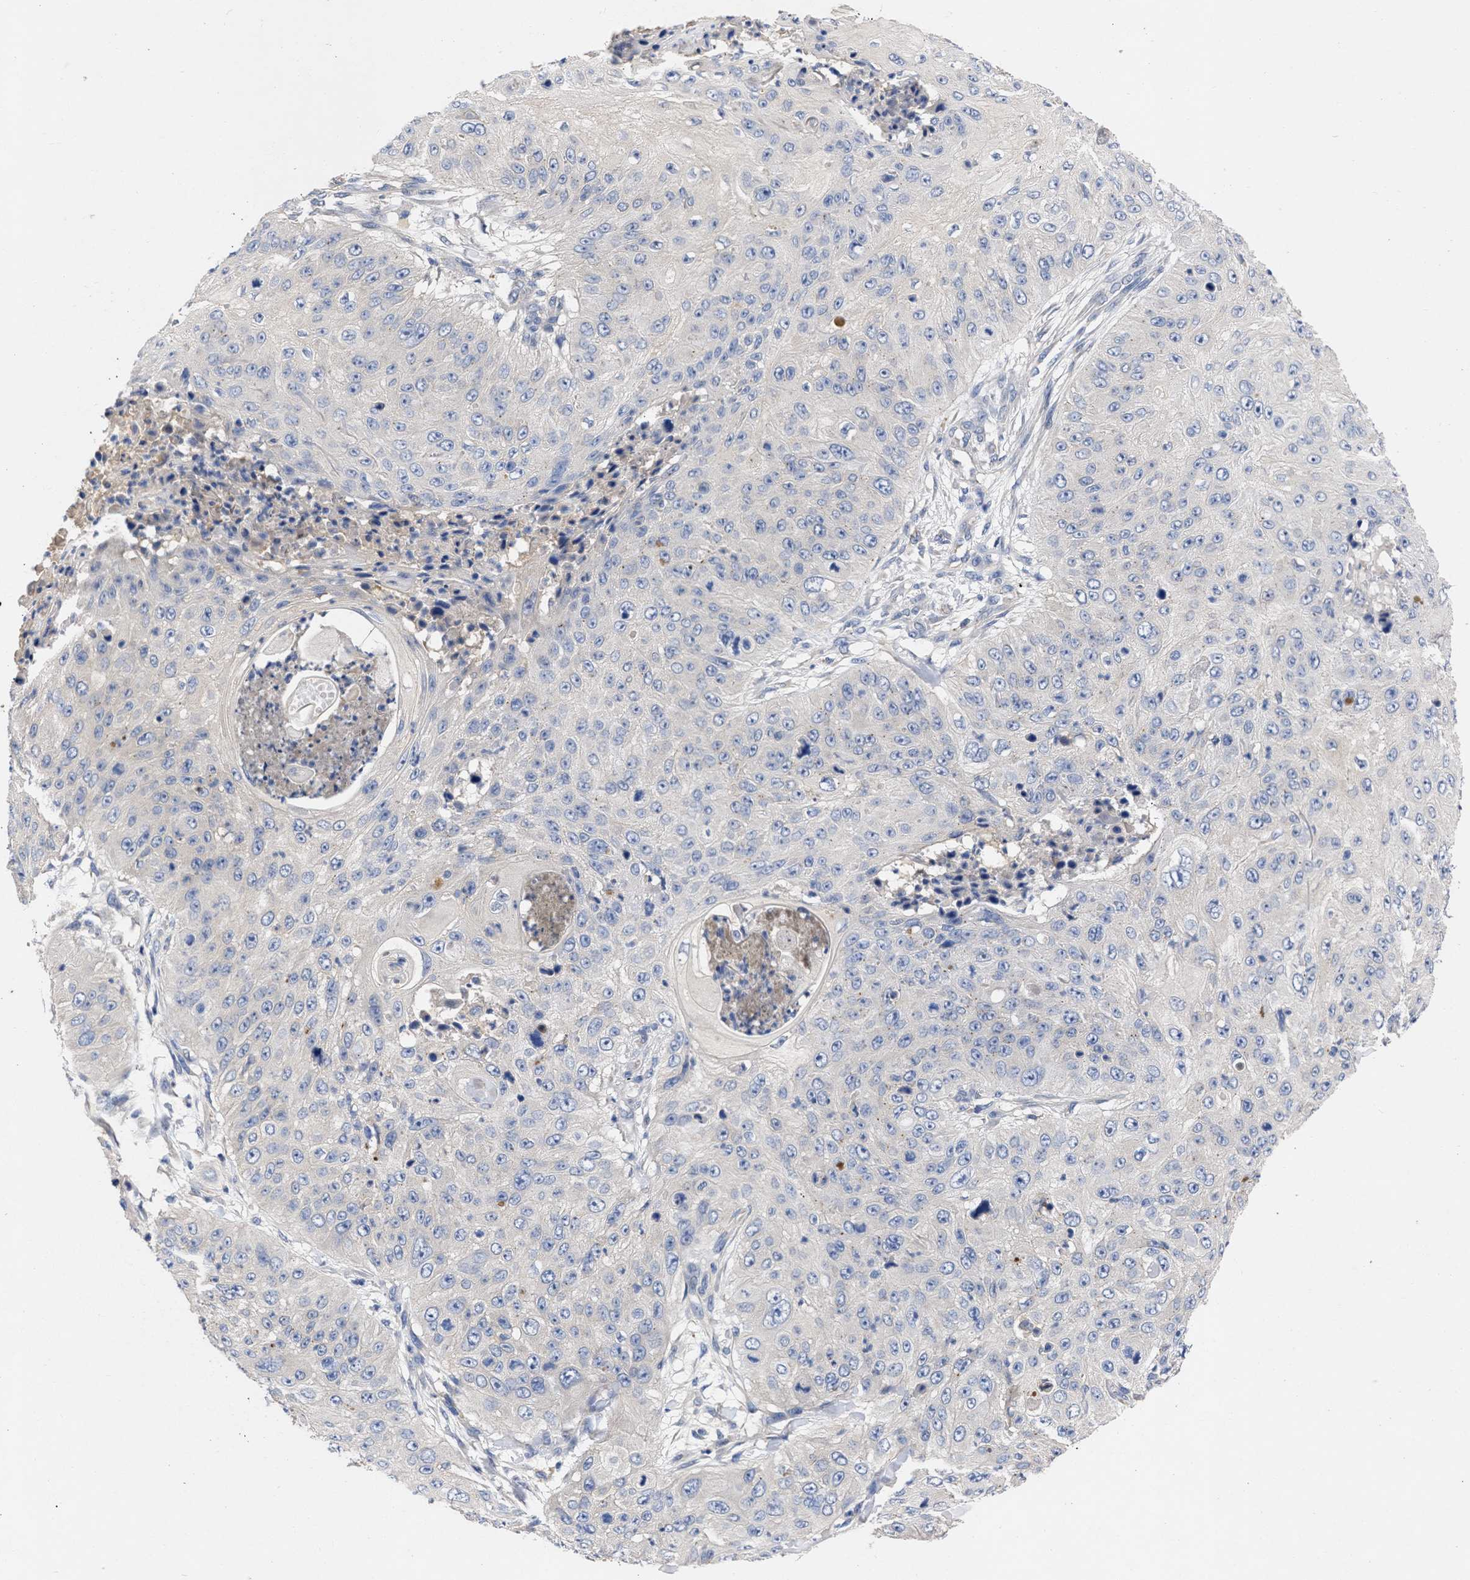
{"staining": {"intensity": "negative", "quantity": "none", "location": "none"}, "tissue": "skin cancer", "cell_type": "Tumor cells", "image_type": "cancer", "snomed": [{"axis": "morphology", "description": "Squamous cell carcinoma, NOS"}, {"axis": "topography", "description": "Skin"}], "caption": "This is an immunohistochemistry (IHC) micrograph of squamous cell carcinoma (skin). There is no expression in tumor cells.", "gene": "ARHGEF4", "patient": {"sex": "female", "age": 80}}